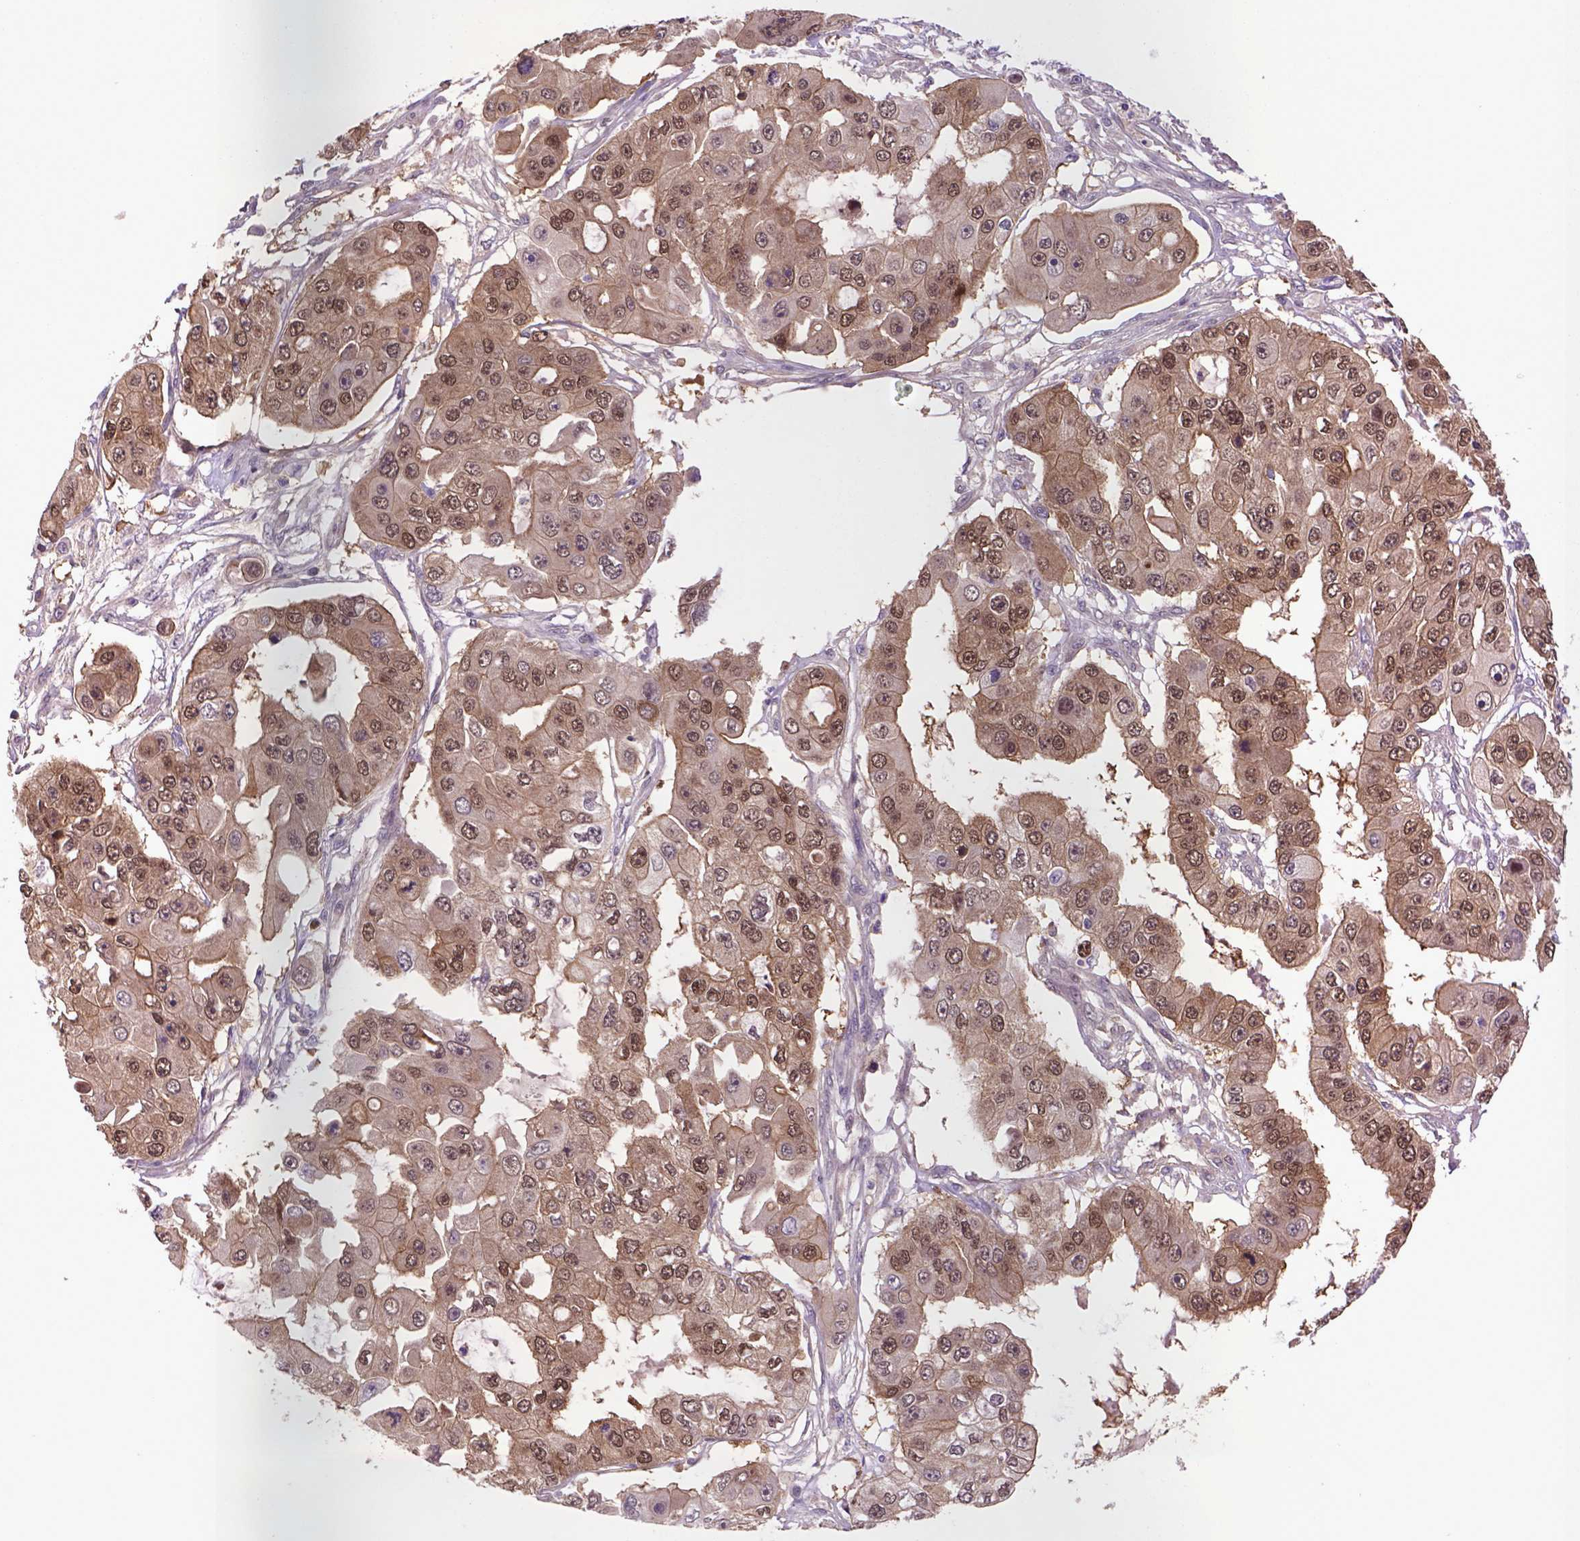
{"staining": {"intensity": "moderate", "quantity": ">75%", "location": "cytoplasmic/membranous,nuclear"}, "tissue": "ovarian cancer", "cell_type": "Tumor cells", "image_type": "cancer", "snomed": [{"axis": "morphology", "description": "Cystadenocarcinoma, serous, NOS"}, {"axis": "topography", "description": "Ovary"}], "caption": "Protein staining of ovarian cancer tissue exhibits moderate cytoplasmic/membranous and nuclear positivity in about >75% of tumor cells. The protein of interest is stained brown, and the nuclei are stained in blue (DAB IHC with brightfield microscopy, high magnification).", "gene": "HSPBP1", "patient": {"sex": "female", "age": 56}}